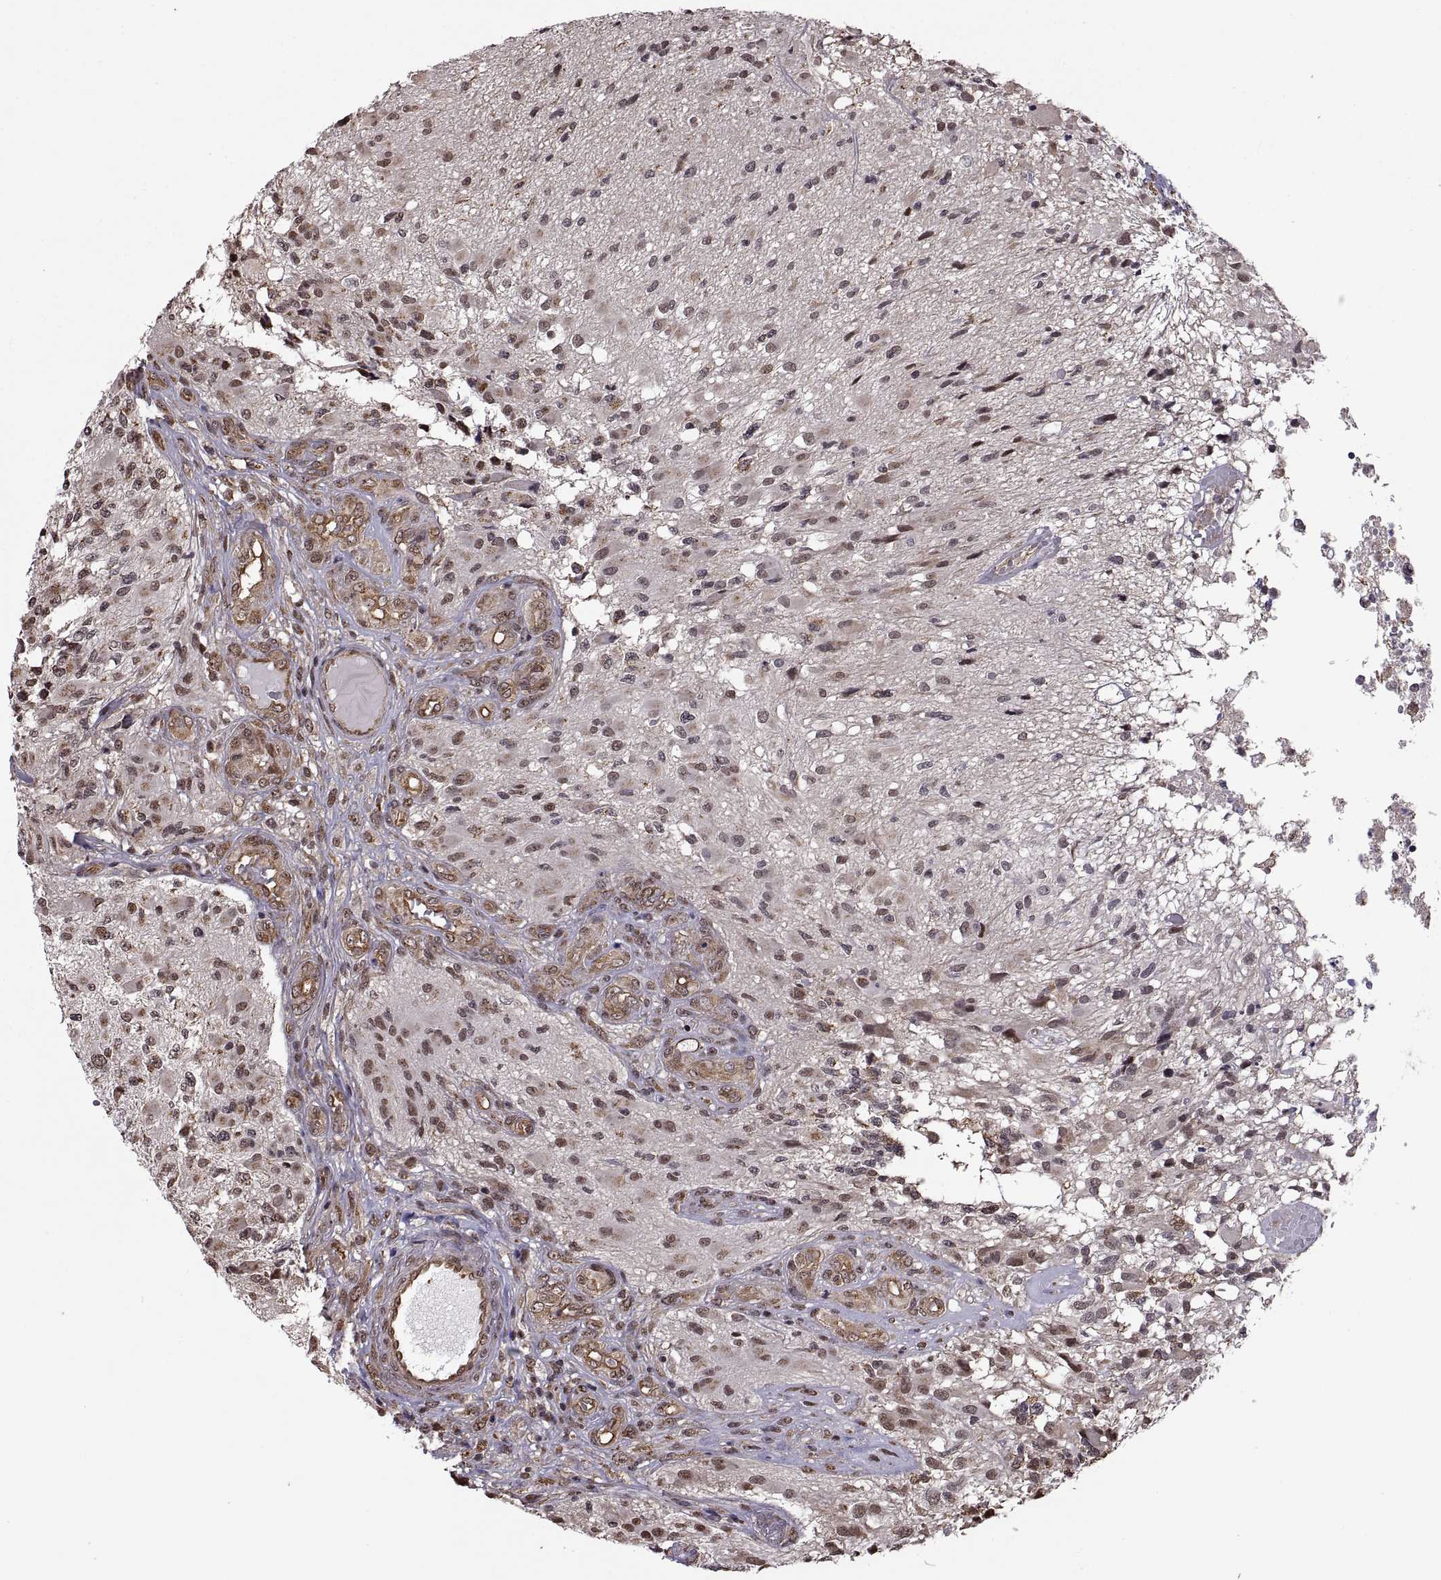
{"staining": {"intensity": "negative", "quantity": "none", "location": "none"}, "tissue": "glioma", "cell_type": "Tumor cells", "image_type": "cancer", "snomed": [{"axis": "morphology", "description": "Glioma, malignant, High grade"}, {"axis": "topography", "description": "Brain"}], "caption": "DAB (3,3'-diaminobenzidine) immunohistochemical staining of glioma shows no significant staining in tumor cells. (DAB immunohistochemistry (IHC) with hematoxylin counter stain).", "gene": "ARRB1", "patient": {"sex": "female", "age": 63}}